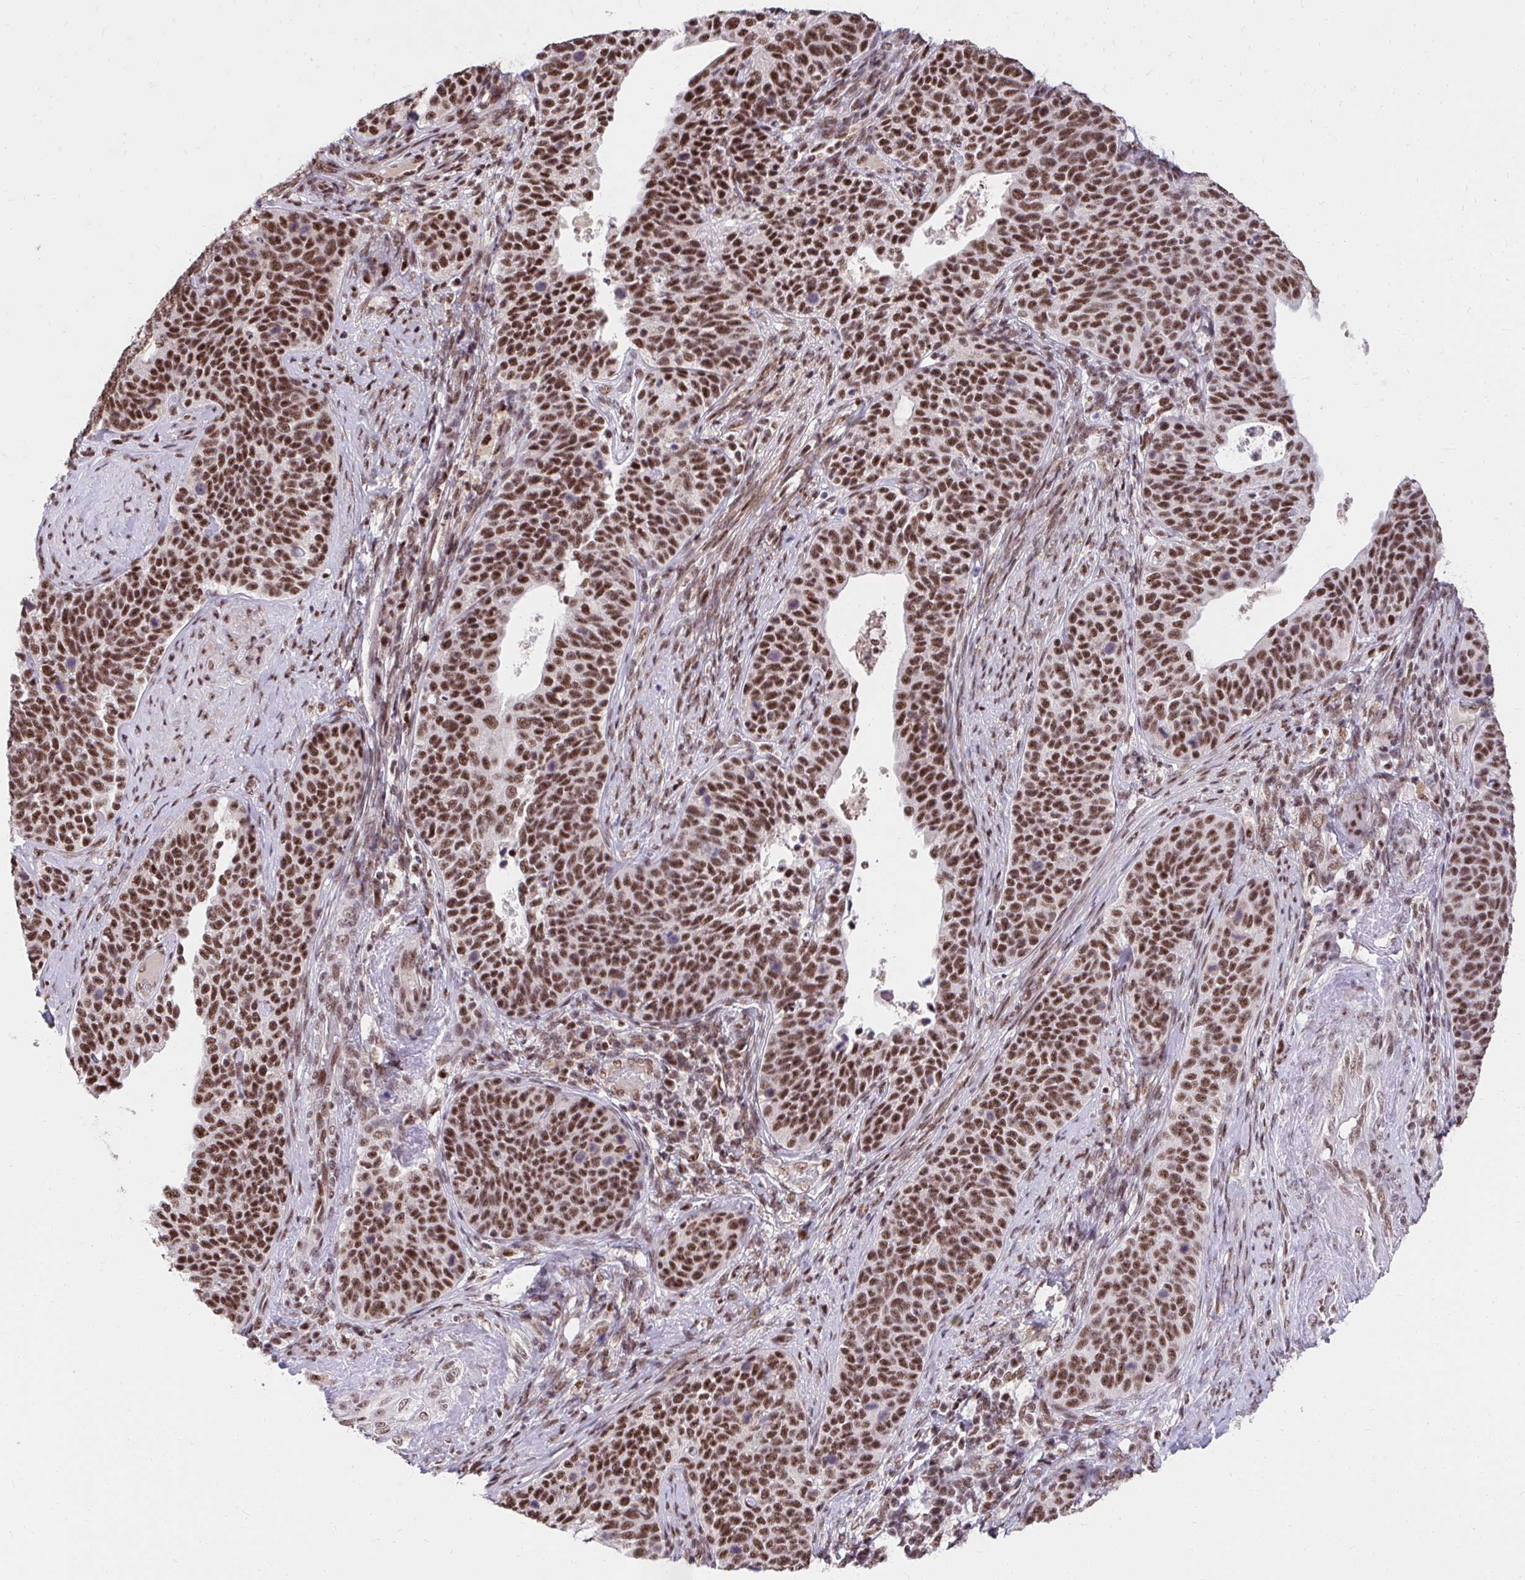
{"staining": {"intensity": "strong", "quantity": ">75%", "location": "nuclear"}, "tissue": "cervical cancer", "cell_type": "Tumor cells", "image_type": "cancer", "snomed": [{"axis": "morphology", "description": "Squamous cell carcinoma, NOS"}, {"axis": "topography", "description": "Cervix"}], "caption": "IHC (DAB (3,3'-diaminobenzidine)) staining of cervical cancer (squamous cell carcinoma) reveals strong nuclear protein expression in approximately >75% of tumor cells.", "gene": "SYNE4", "patient": {"sex": "female", "age": 69}}